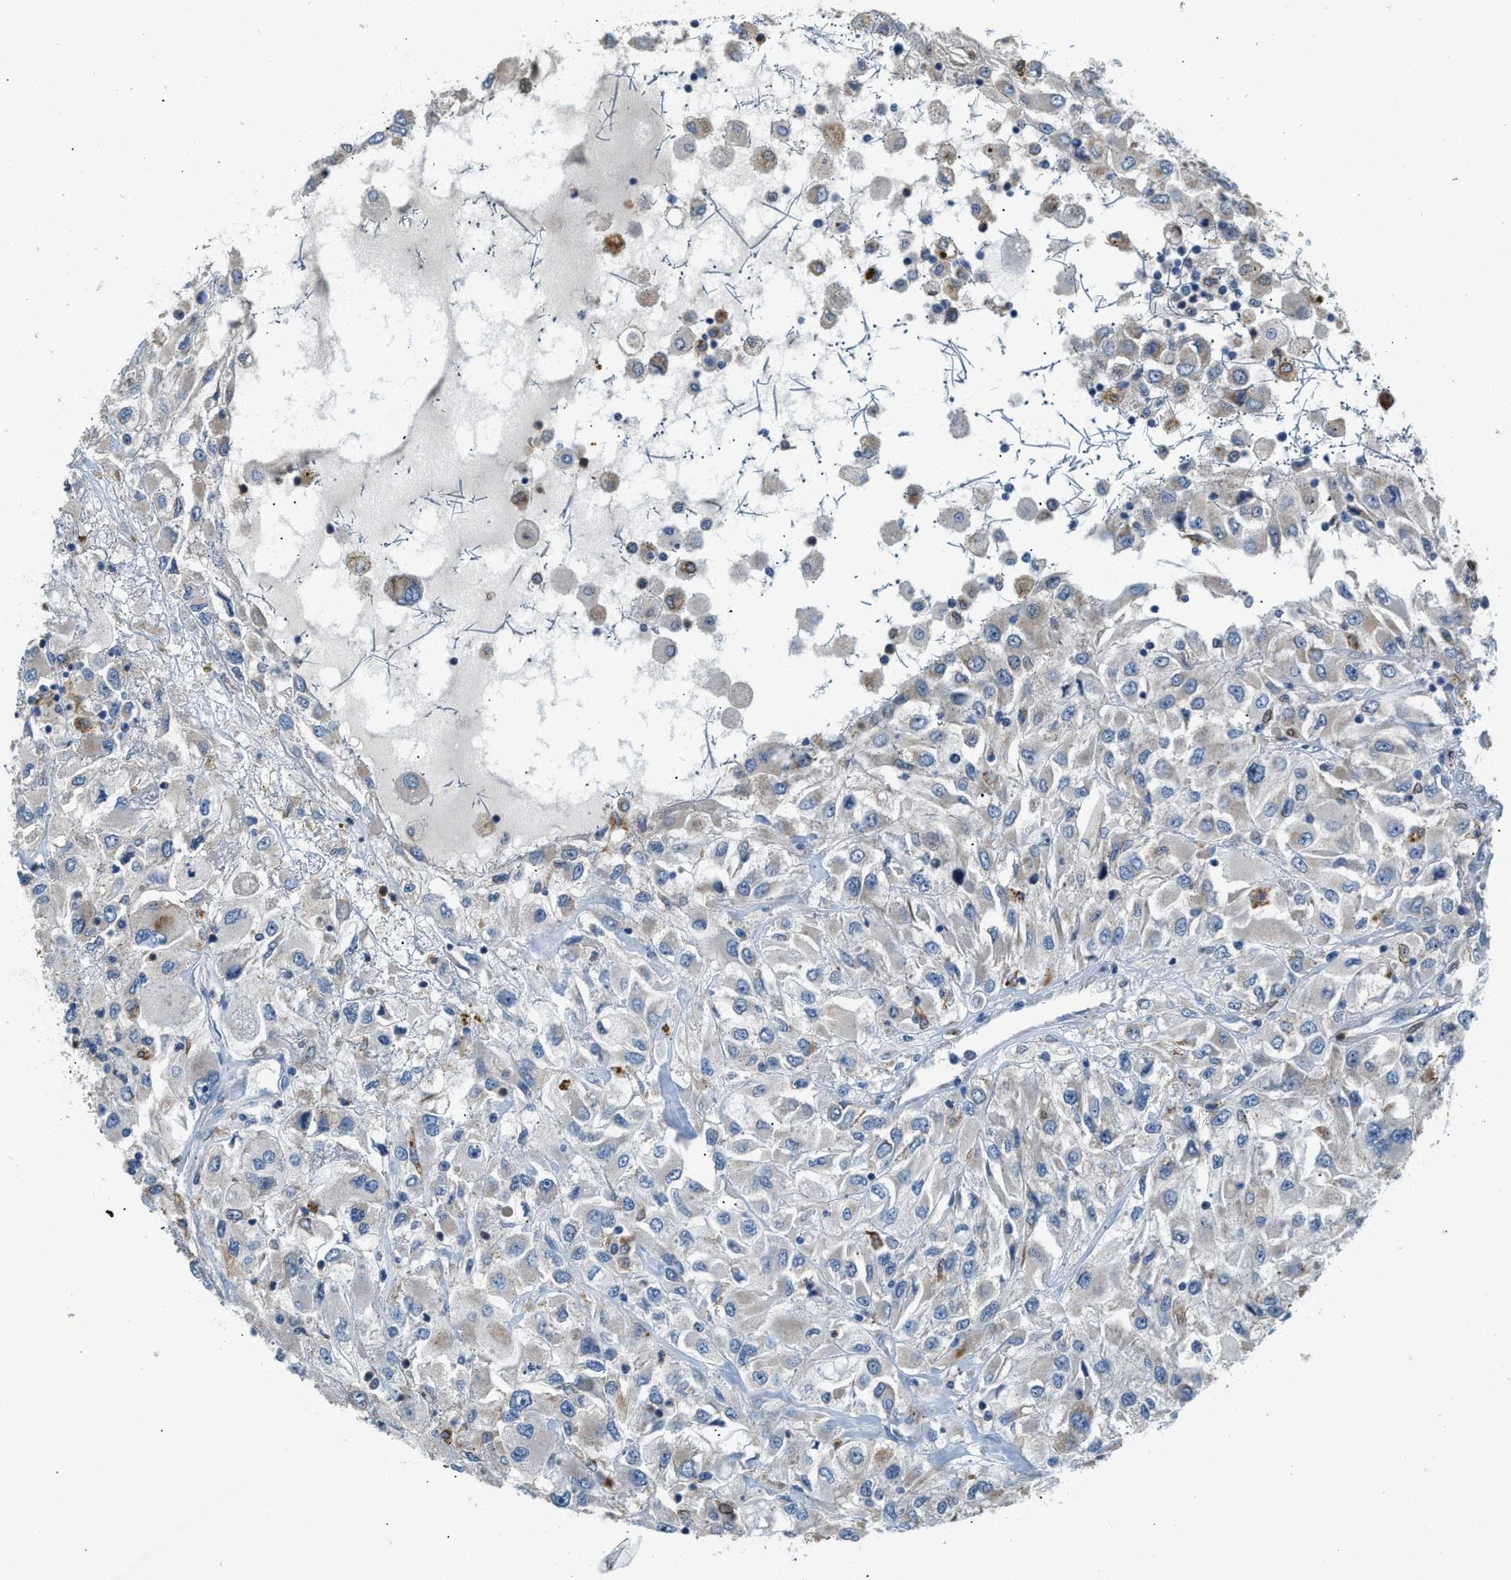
{"staining": {"intensity": "negative", "quantity": "none", "location": "none"}, "tissue": "renal cancer", "cell_type": "Tumor cells", "image_type": "cancer", "snomed": [{"axis": "morphology", "description": "Adenocarcinoma, NOS"}, {"axis": "topography", "description": "Kidney"}], "caption": "This micrograph is of renal cancer (adenocarcinoma) stained with immunohistochemistry to label a protein in brown with the nuclei are counter-stained blue. There is no staining in tumor cells.", "gene": "TOMM34", "patient": {"sex": "female", "age": 52}}